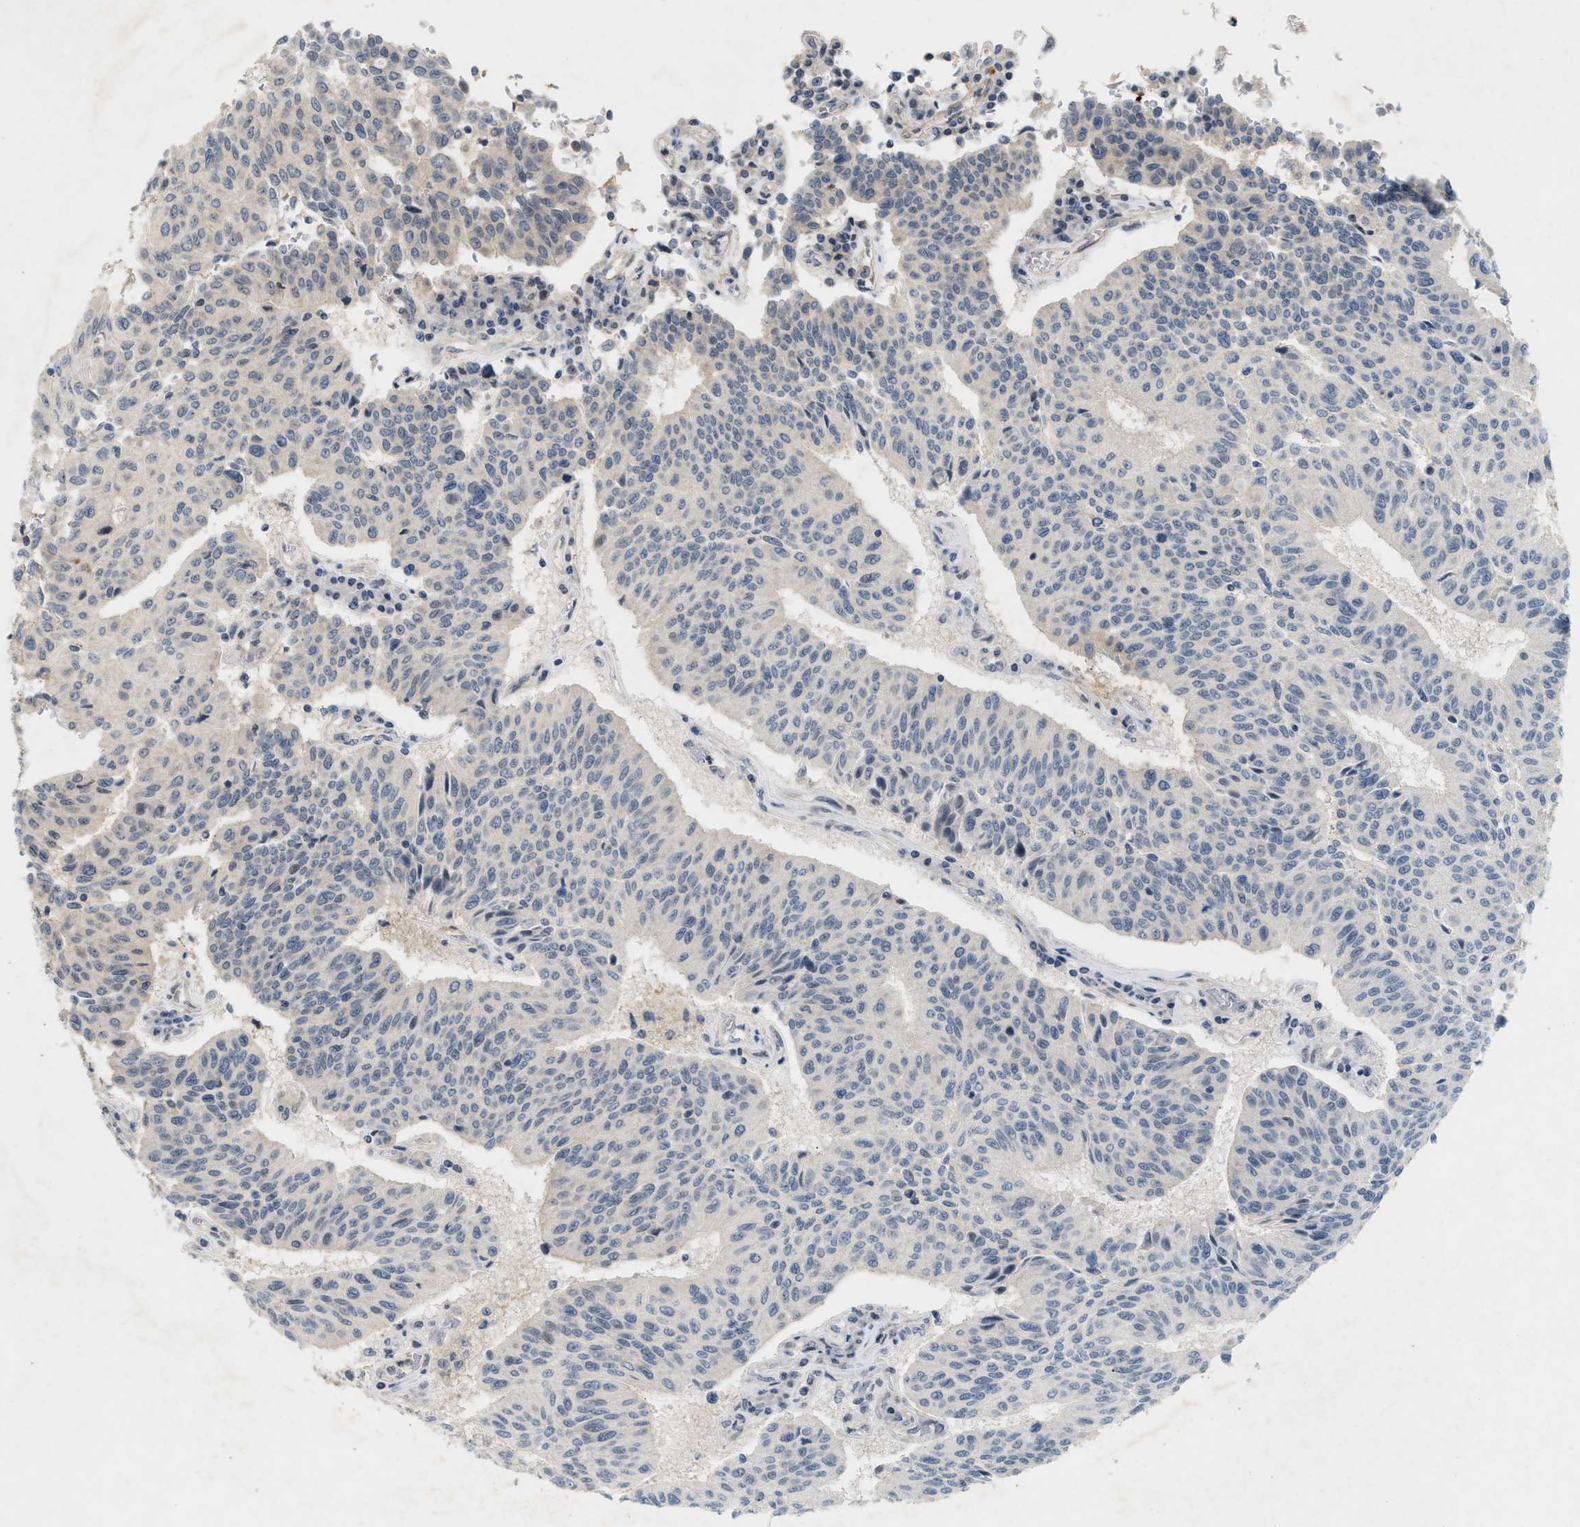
{"staining": {"intensity": "negative", "quantity": "none", "location": "none"}, "tissue": "urothelial cancer", "cell_type": "Tumor cells", "image_type": "cancer", "snomed": [{"axis": "morphology", "description": "Urothelial carcinoma, High grade"}, {"axis": "topography", "description": "Urinary bladder"}], "caption": "This is a photomicrograph of immunohistochemistry staining of urothelial carcinoma (high-grade), which shows no staining in tumor cells.", "gene": "ZPR1", "patient": {"sex": "male", "age": 66}}